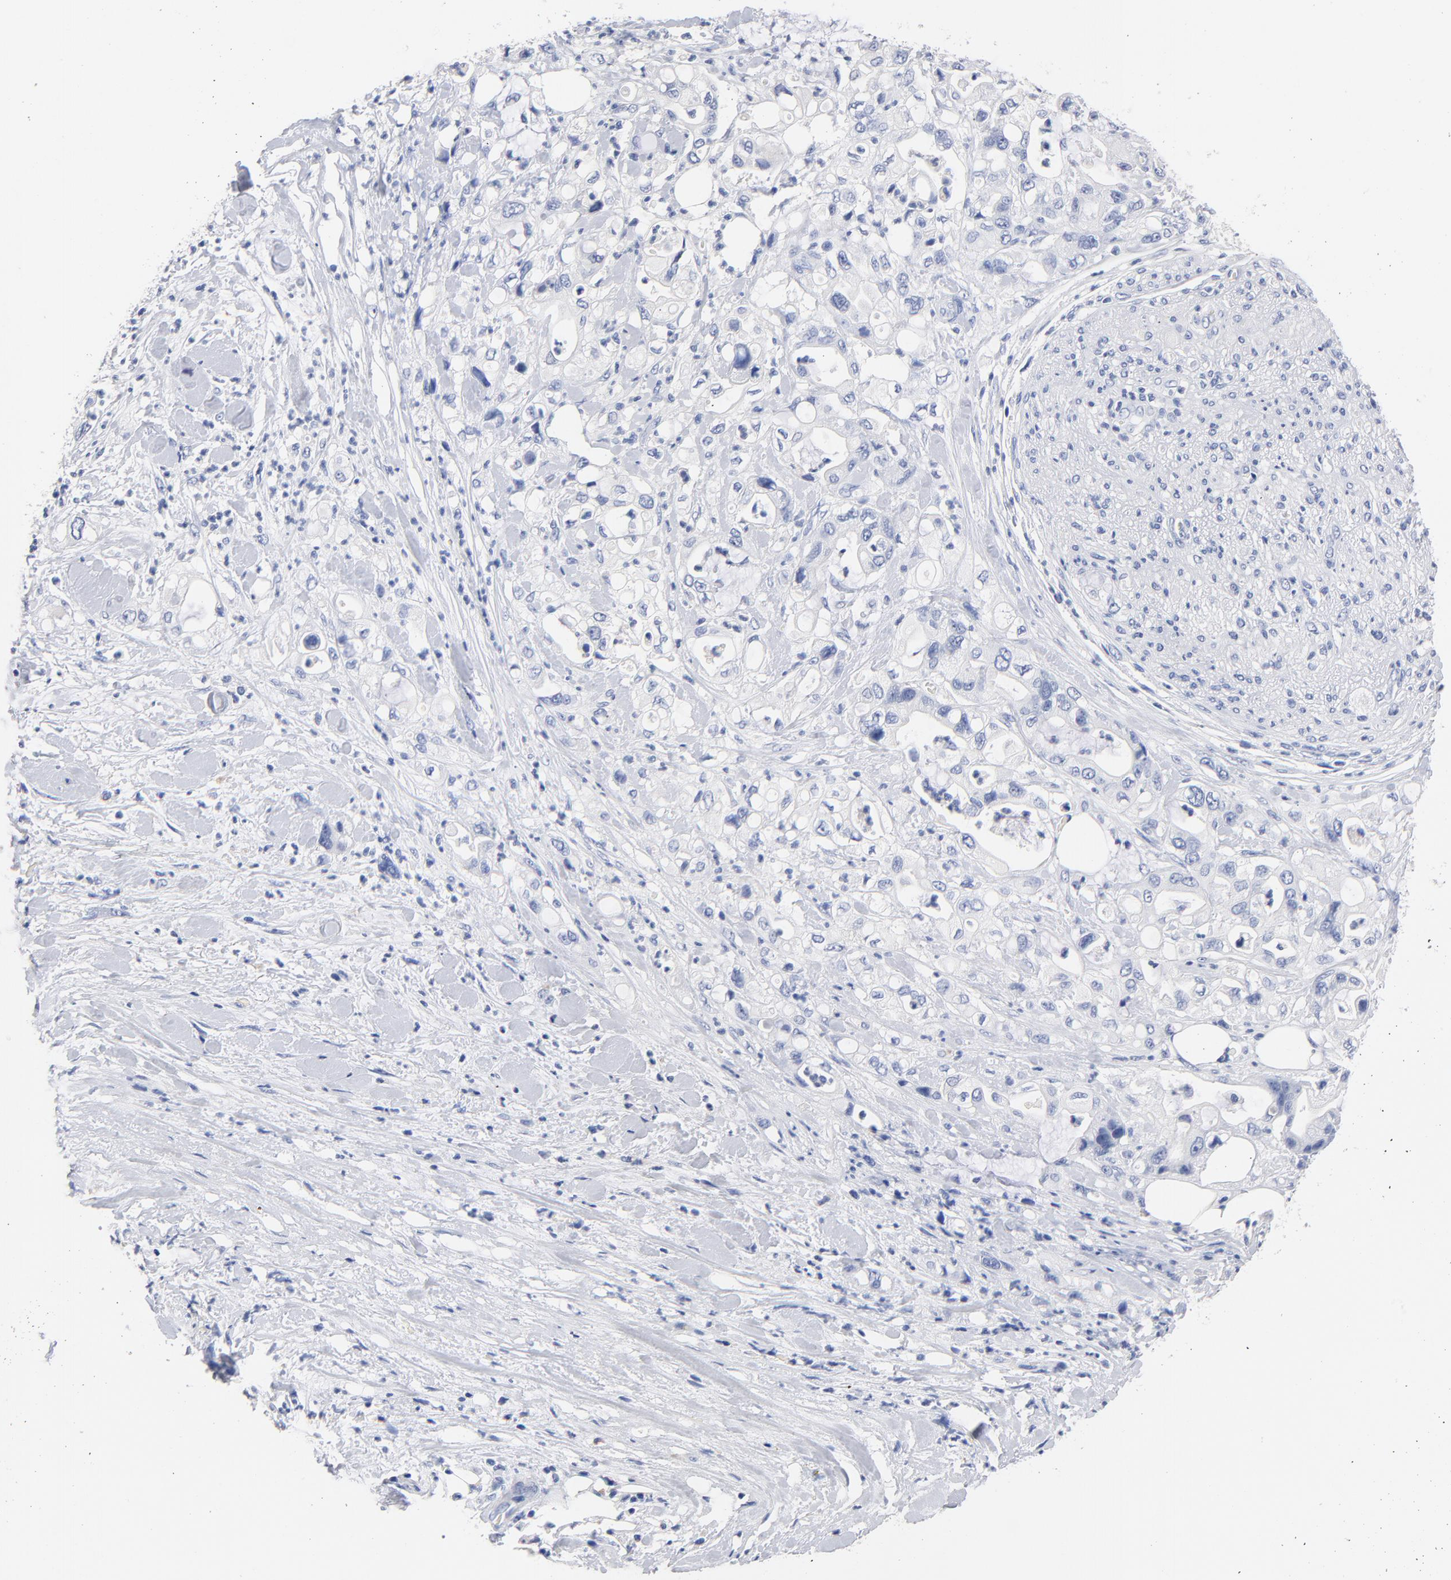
{"staining": {"intensity": "negative", "quantity": "none", "location": "none"}, "tissue": "pancreatic cancer", "cell_type": "Tumor cells", "image_type": "cancer", "snomed": [{"axis": "morphology", "description": "Adenocarcinoma, NOS"}, {"axis": "topography", "description": "Pancreas"}], "caption": "Immunohistochemical staining of human adenocarcinoma (pancreatic) demonstrates no significant expression in tumor cells. (Immunohistochemistry (ihc), brightfield microscopy, high magnification).", "gene": "CPS1", "patient": {"sex": "male", "age": 70}}